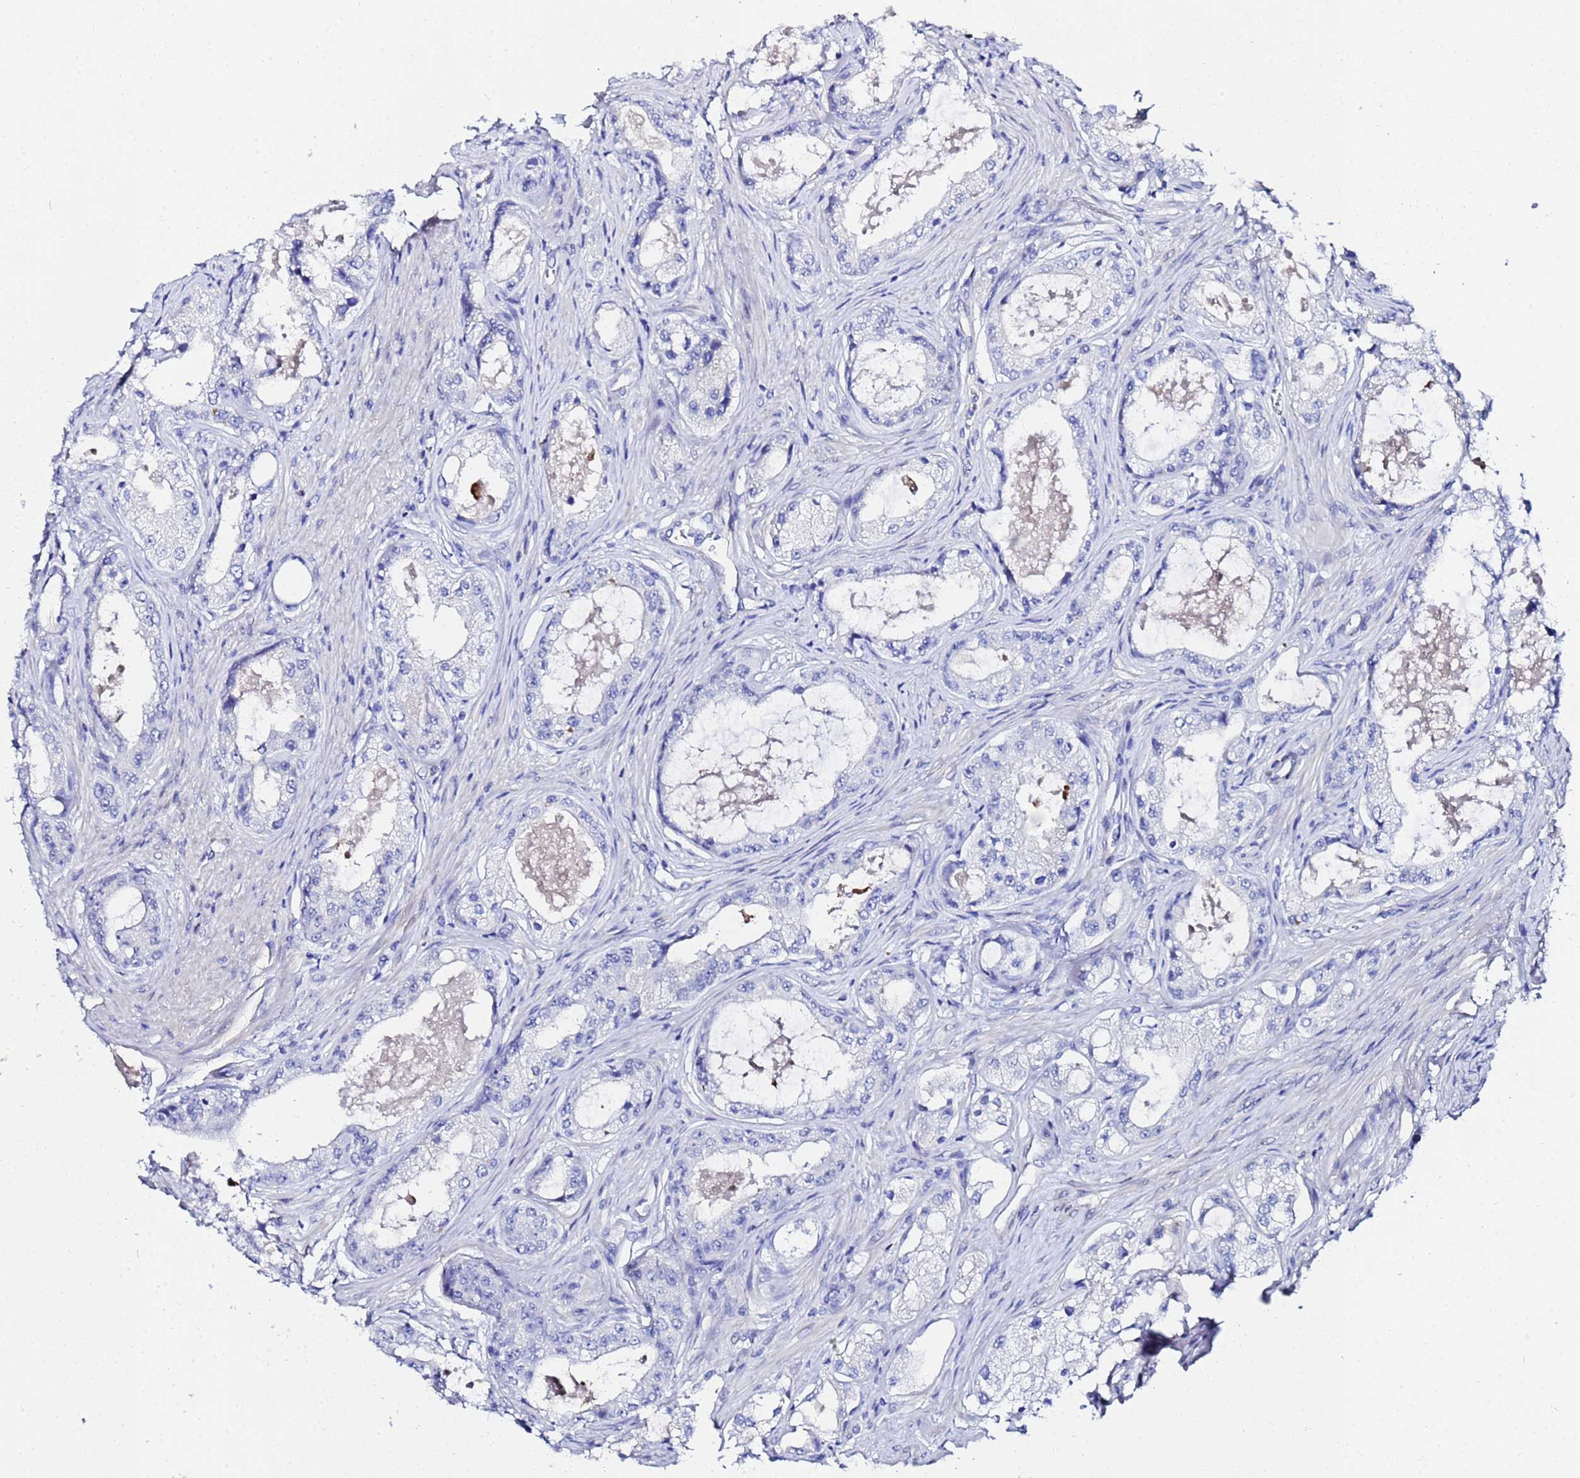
{"staining": {"intensity": "negative", "quantity": "none", "location": "none"}, "tissue": "prostate cancer", "cell_type": "Tumor cells", "image_type": "cancer", "snomed": [{"axis": "morphology", "description": "Adenocarcinoma, Low grade"}, {"axis": "topography", "description": "Prostate"}], "caption": "This is a histopathology image of IHC staining of low-grade adenocarcinoma (prostate), which shows no staining in tumor cells.", "gene": "ZNF26", "patient": {"sex": "male", "age": 68}}